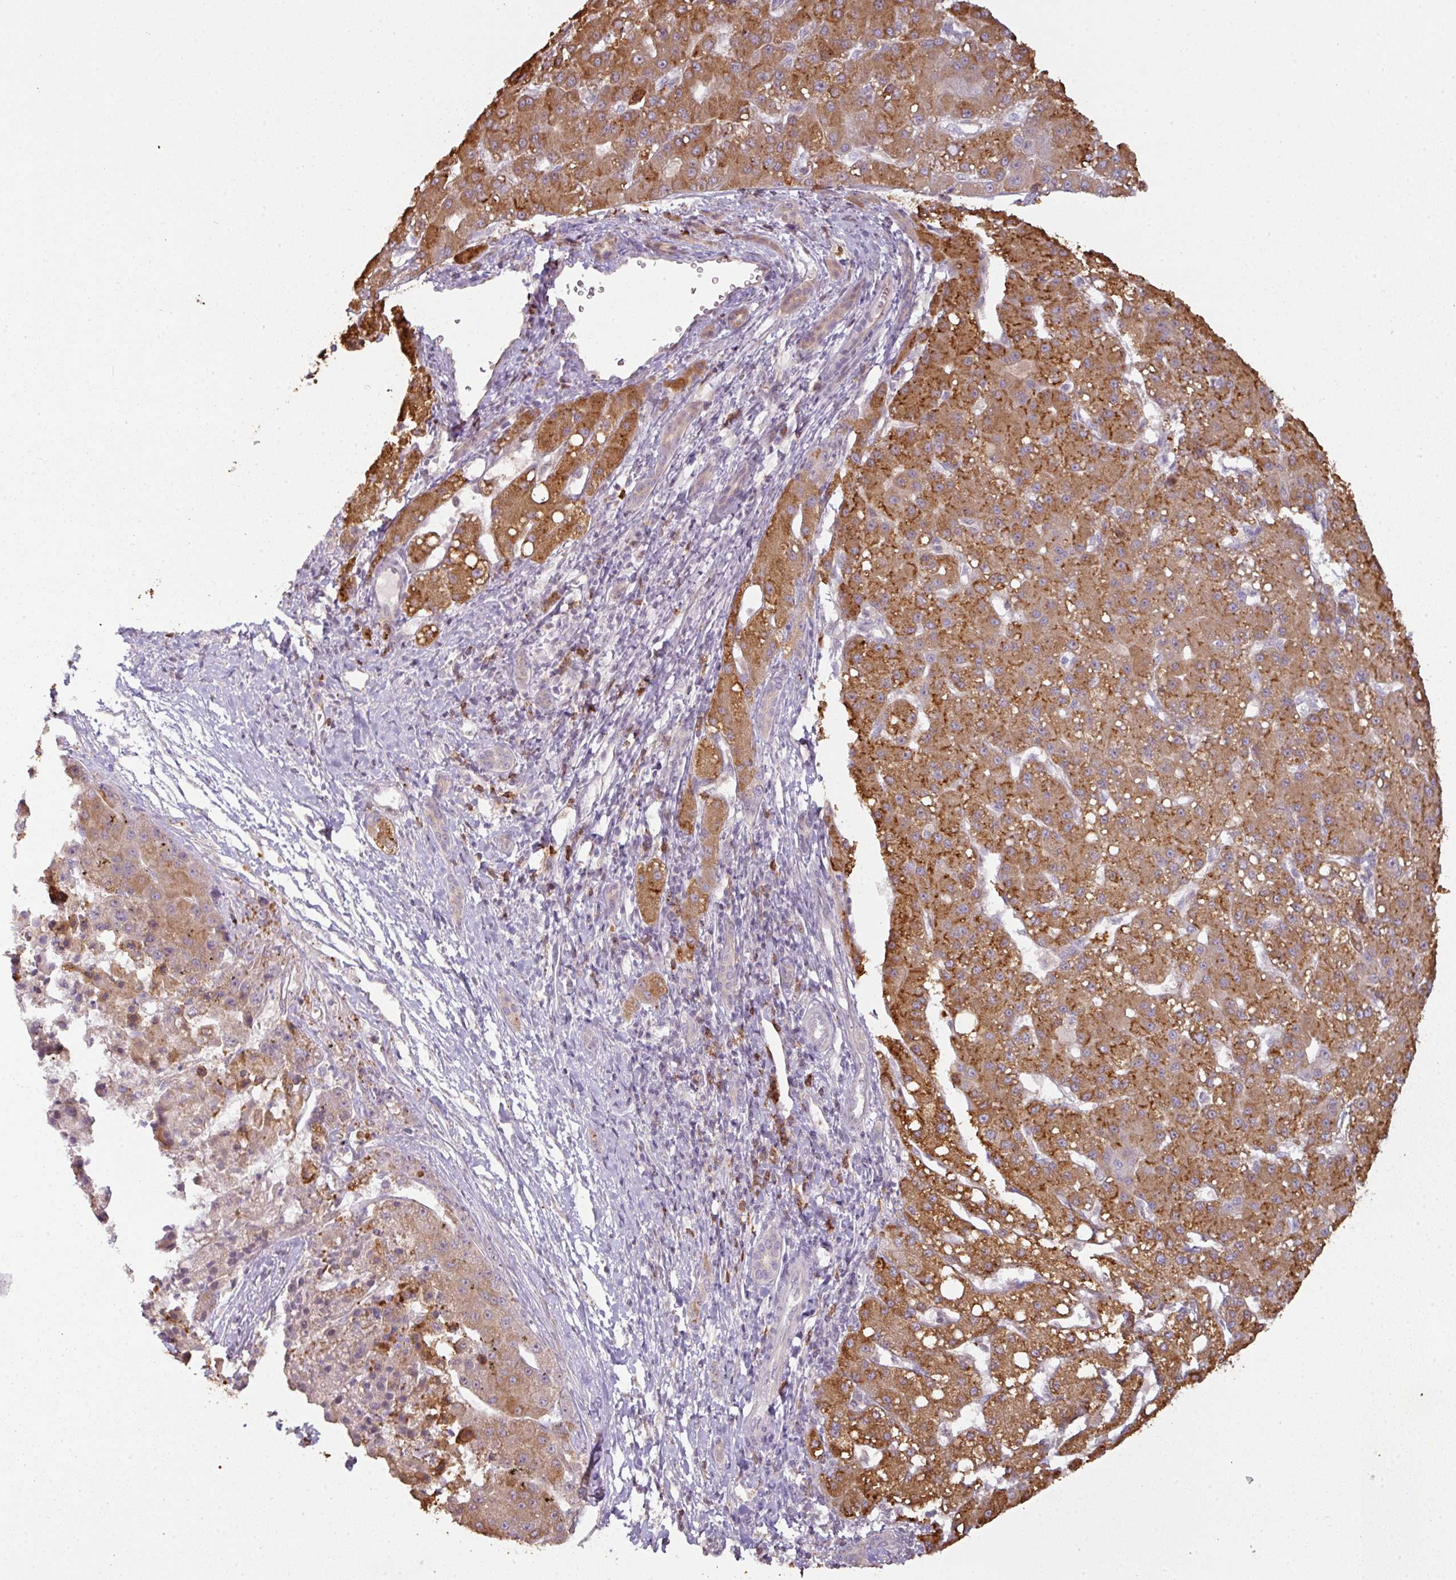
{"staining": {"intensity": "moderate", "quantity": ">75%", "location": "cytoplasmic/membranous"}, "tissue": "liver cancer", "cell_type": "Tumor cells", "image_type": "cancer", "snomed": [{"axis": "morphology", "description": "Carcinoma, Hepatocellular, NOS"}, {"axis": "topography", "description": "Liver"}], "caption": "An image of liver cancer (hepatocellular carcinoma) stained for a protein shows moderate cytoplasmic/membranous brown staining in tumor cells. The protein is stained brown, and the nuclei are stained in blue (DAB (3,3'-diaminobenzidine) IHC with brightfield microscopy, high magnification).", "gene": "CXCR5", "patient": {"sex": "male", "age": 67}}